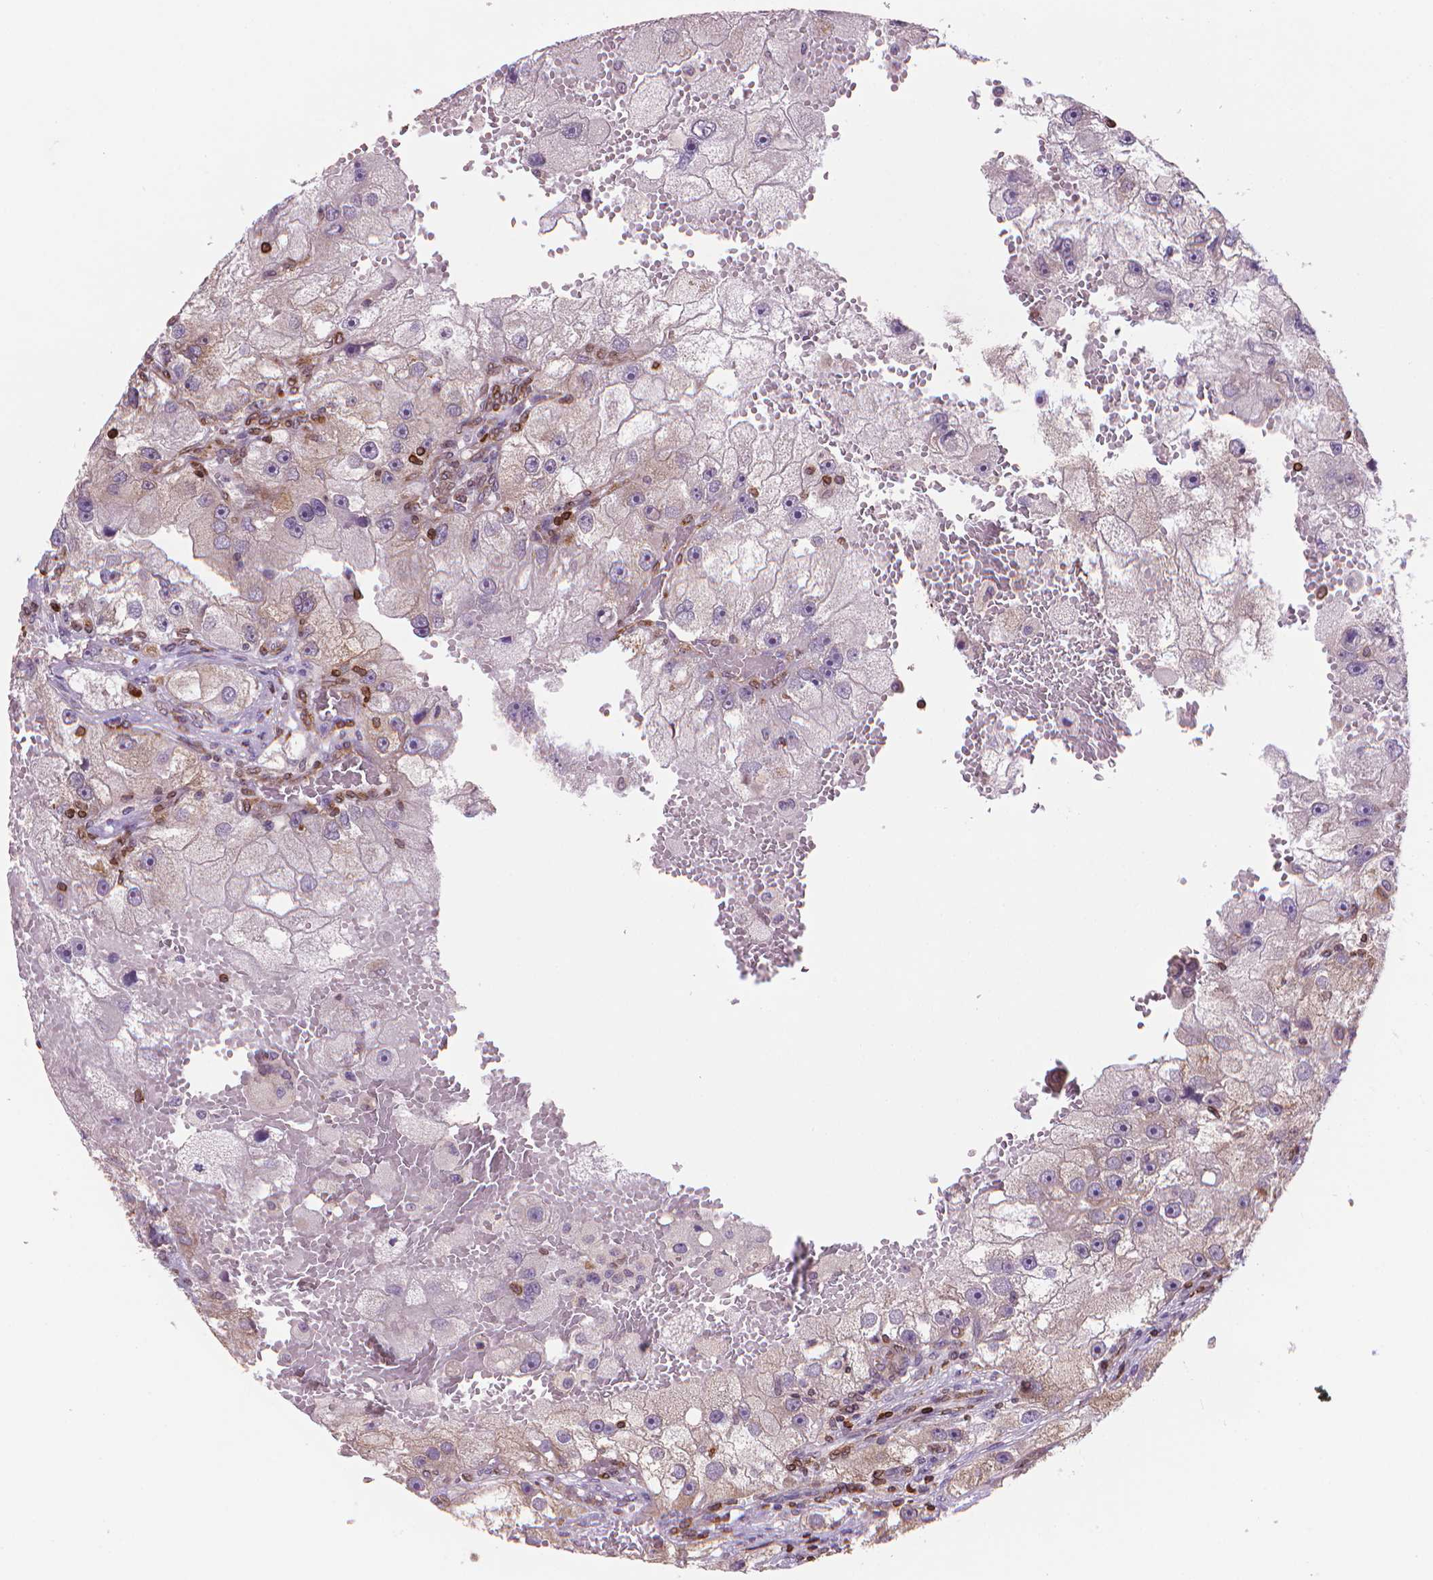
{"staining": {"intensity": "weak", "quantity": "<25%", "location": "cytoplasmic/membranous"}, "tissue": "renal cancer", "cell_type": "Tumor cells", "image_type": "cancer", "snomed": [{"axis": "morphology", "description": "Adenocarcinoma, NOS"}, {"axis": "topography", "description": "Kidney"}], "caption": "Immunohistochemical staining of adenocarcinoma (renal) exhibits no significant positivity in tumor cells. (Immunohistochemistry, brightfield microscopy, high magnification).", "gene": "BCL2", "patient": {"sex": "male", "age": 63}}